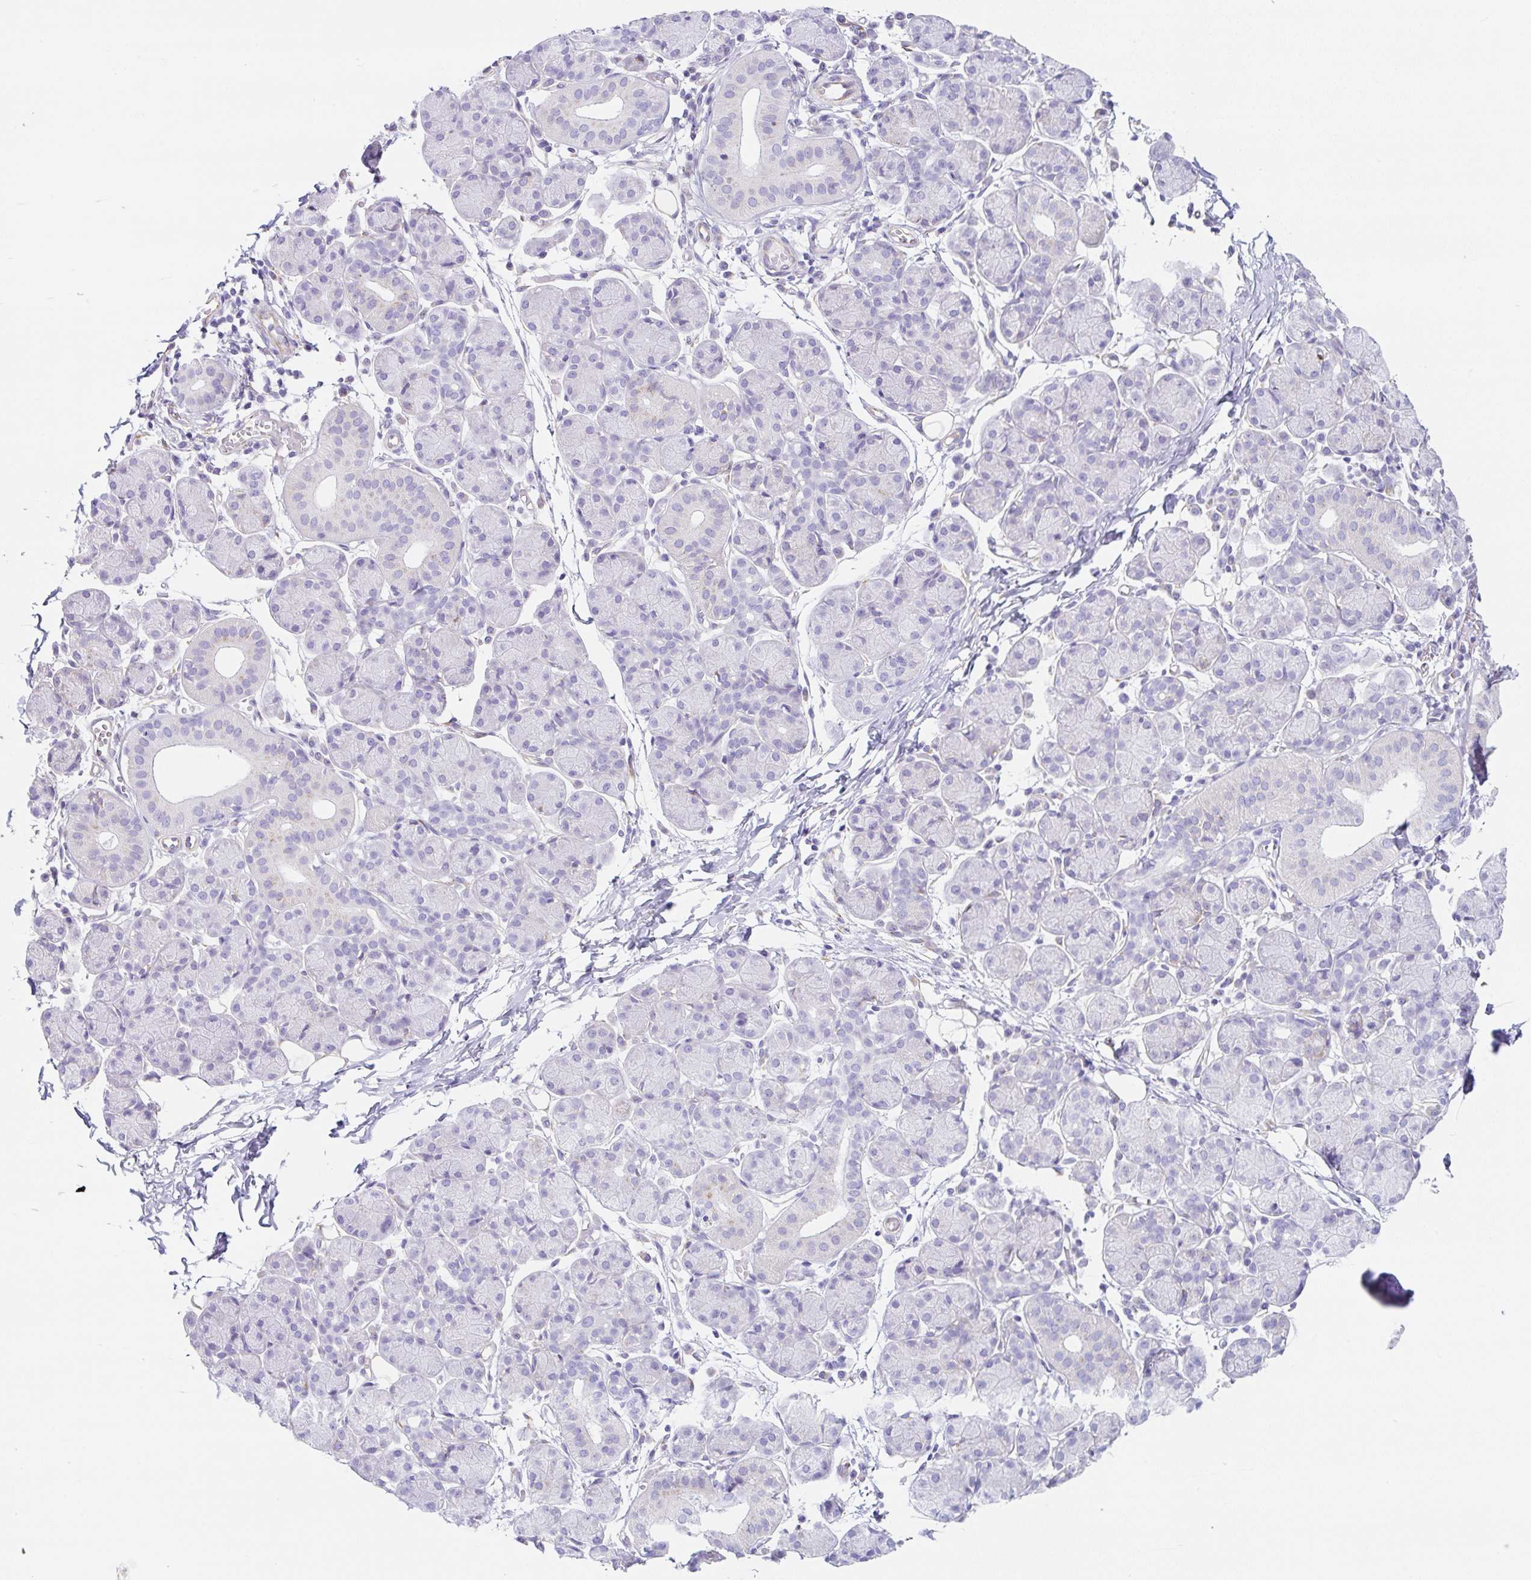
{"staining": {"intensity": "negative", "quantity": "none", "location": "none"}, "tissue": "salivary gland", "cell_type": "Glandular cells", "image_type": "normal", "snomed": [{"axis": "morphology", "description": "Normal tissue, NOS"}, {"axis": "morphology", "description": "Inflammation, NOS"}, {"axis": "topography", "description": "Lymph node"}, {"axis": "topography", "description": "Salivary gland"}], "caption": "Glandular cells are negative for brown protein staining in normal salivary gland.", "gene": "DKK4", "patient": {"sex": "male", "age": 3}}